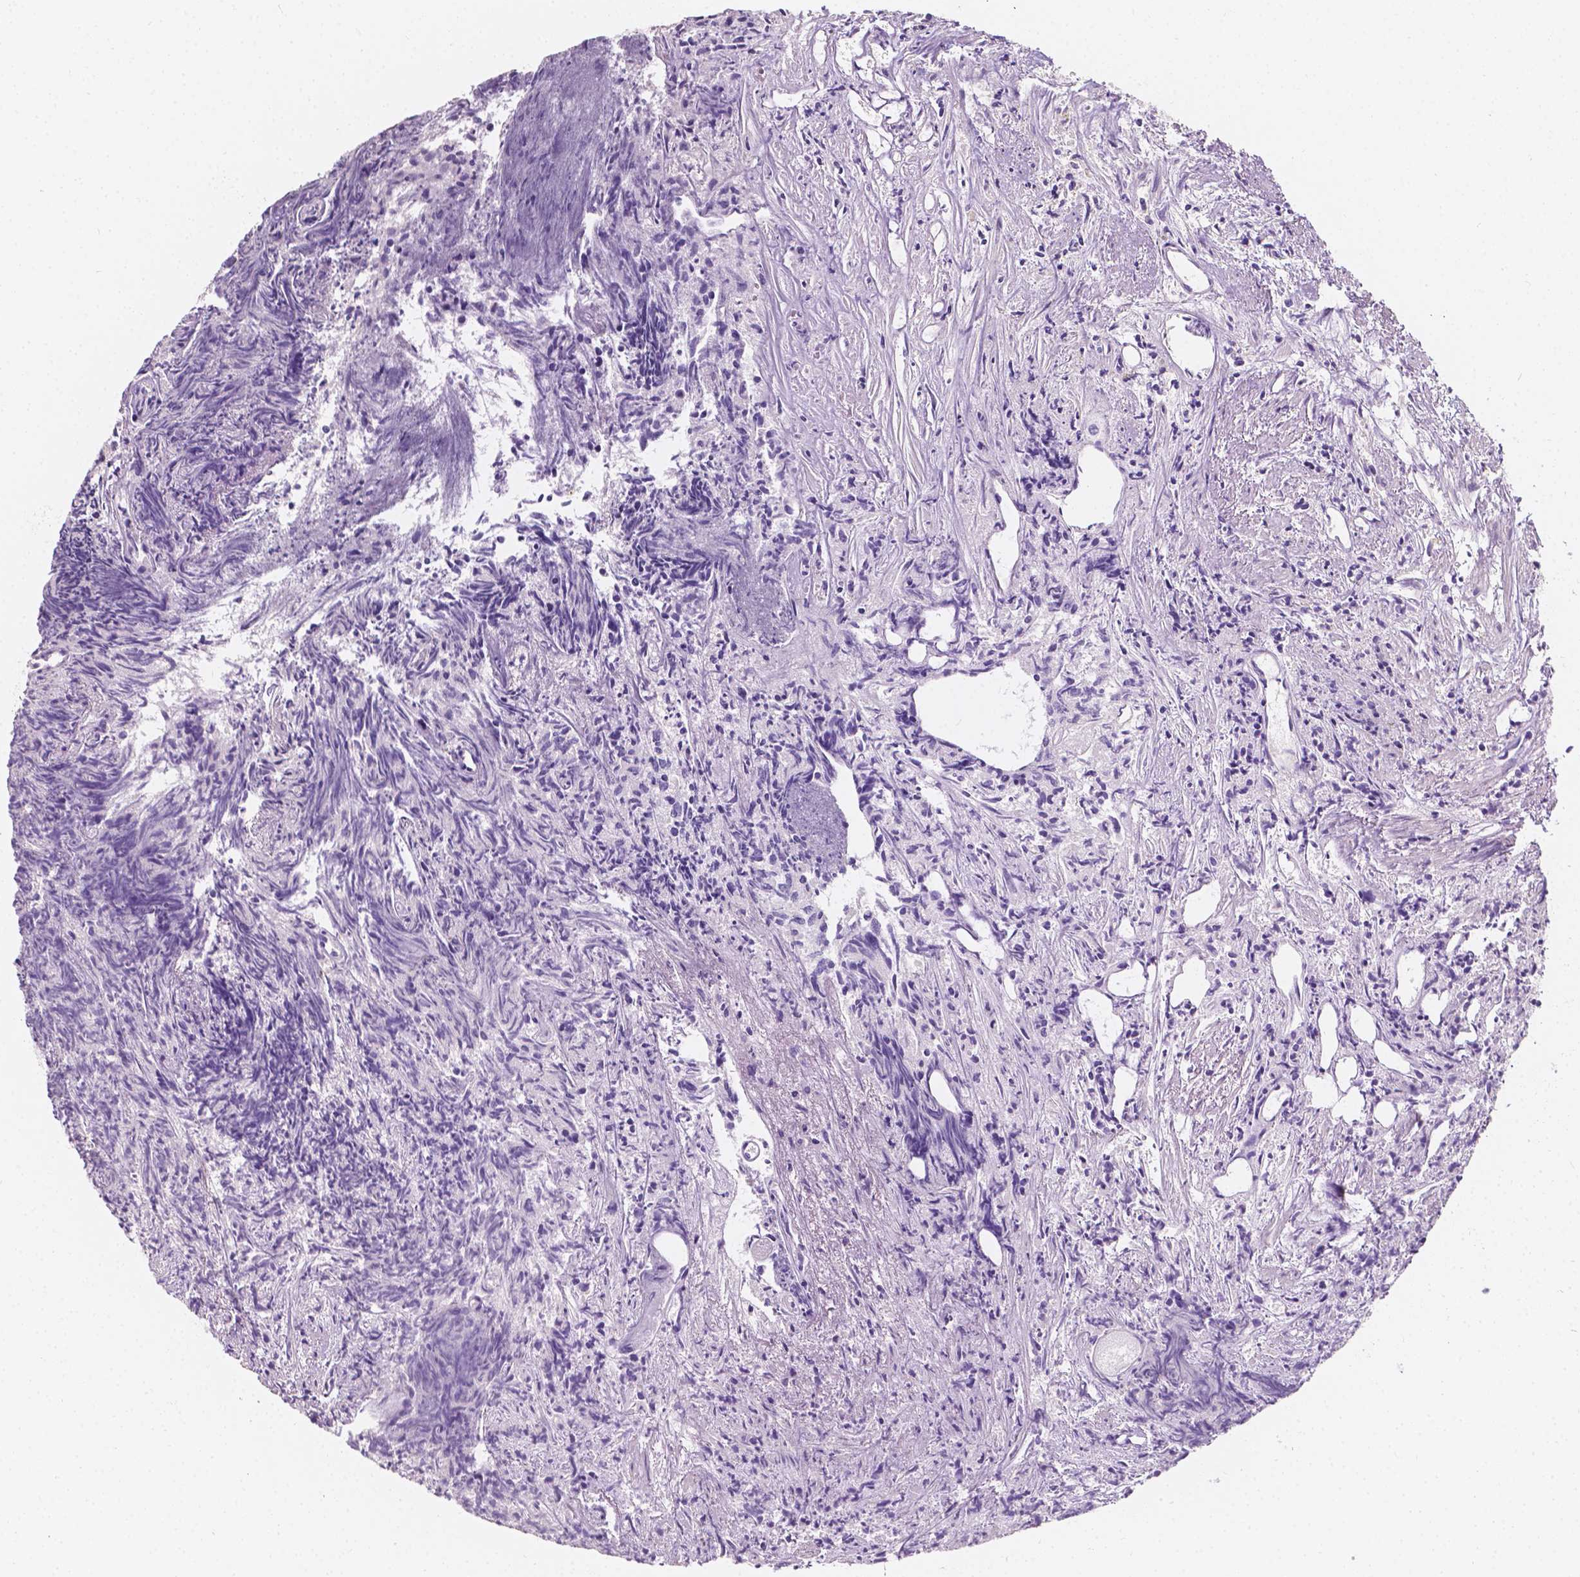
{"staining": {"intensity": "negative", "quantity": "none", "location": "none"}, "tissue": "prostate cancer", "cell_type": "Tumor cells", "image_type": "cancer", "snomed": [{"axis": "morphology", "description": "Adenocarcinoma, High grade"}, {"axis": "topography", "description": "Prostate"}], "caption": "IHC of high-grade adenocarcinoma (prostate) shows no expression in tumor cells. (DAB immunohistochemistry visualized using brightfield microscopy, high magnification).", "gene": "TAL1", "patient": {"sex": "male", "age": 58}}